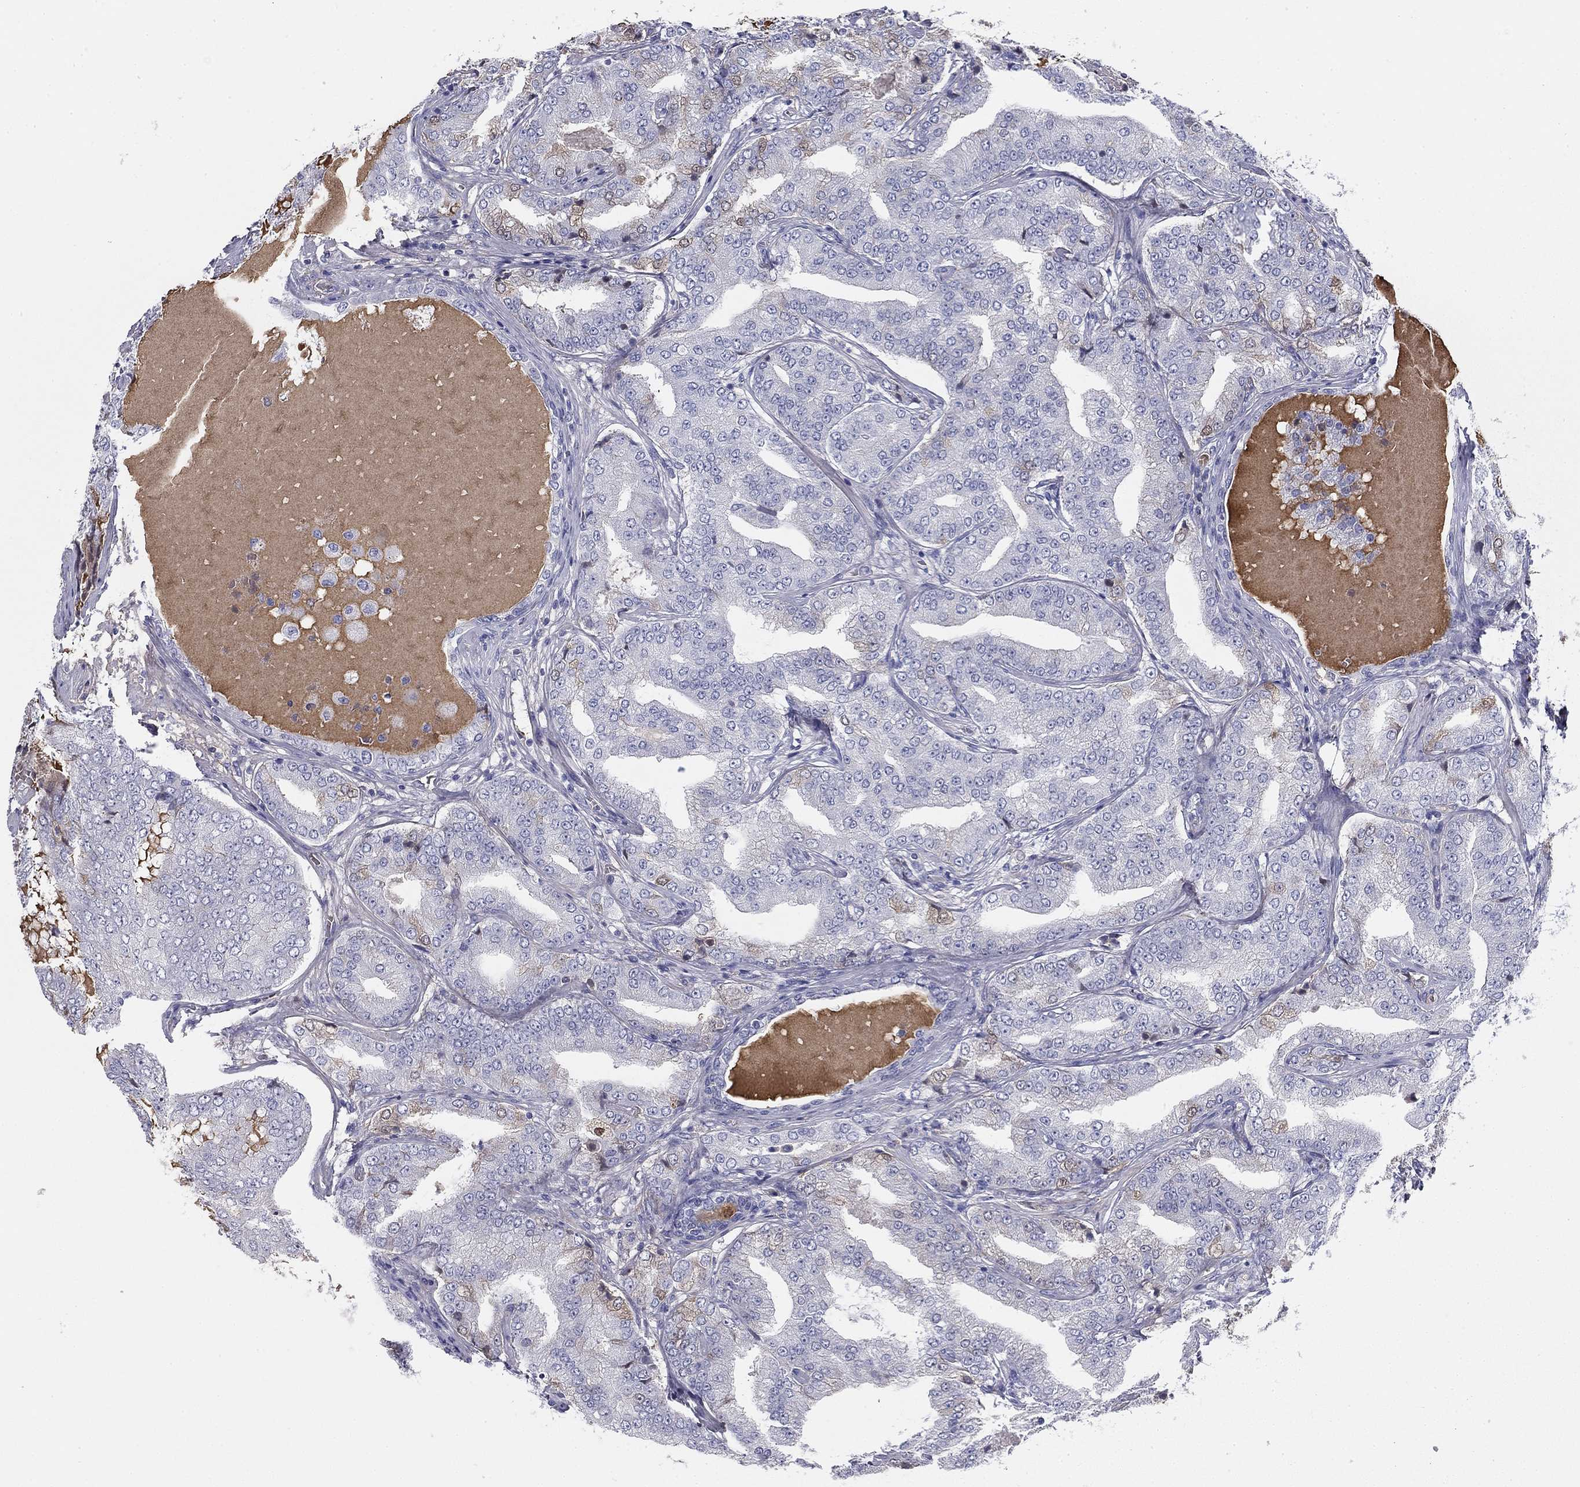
{"staining": {"intensity": "negative", "quantity": "none", "location": "none"}, "tissue": "prostate cancer", "cell_type": "Tumor cells", "image_type": "cancer", "snomed": [{"axis": "morphology", "description": "Adenocarcinoma, NOS"}, {"axis": "topography", "description": "Prostate"}], "caption": "Immunohistochemical staining of adenocarcinoma (prostate) shows no significant expression in tumor cells.", "gene": "CPLX4", "patient": {"sex": "male", "age": 65}}